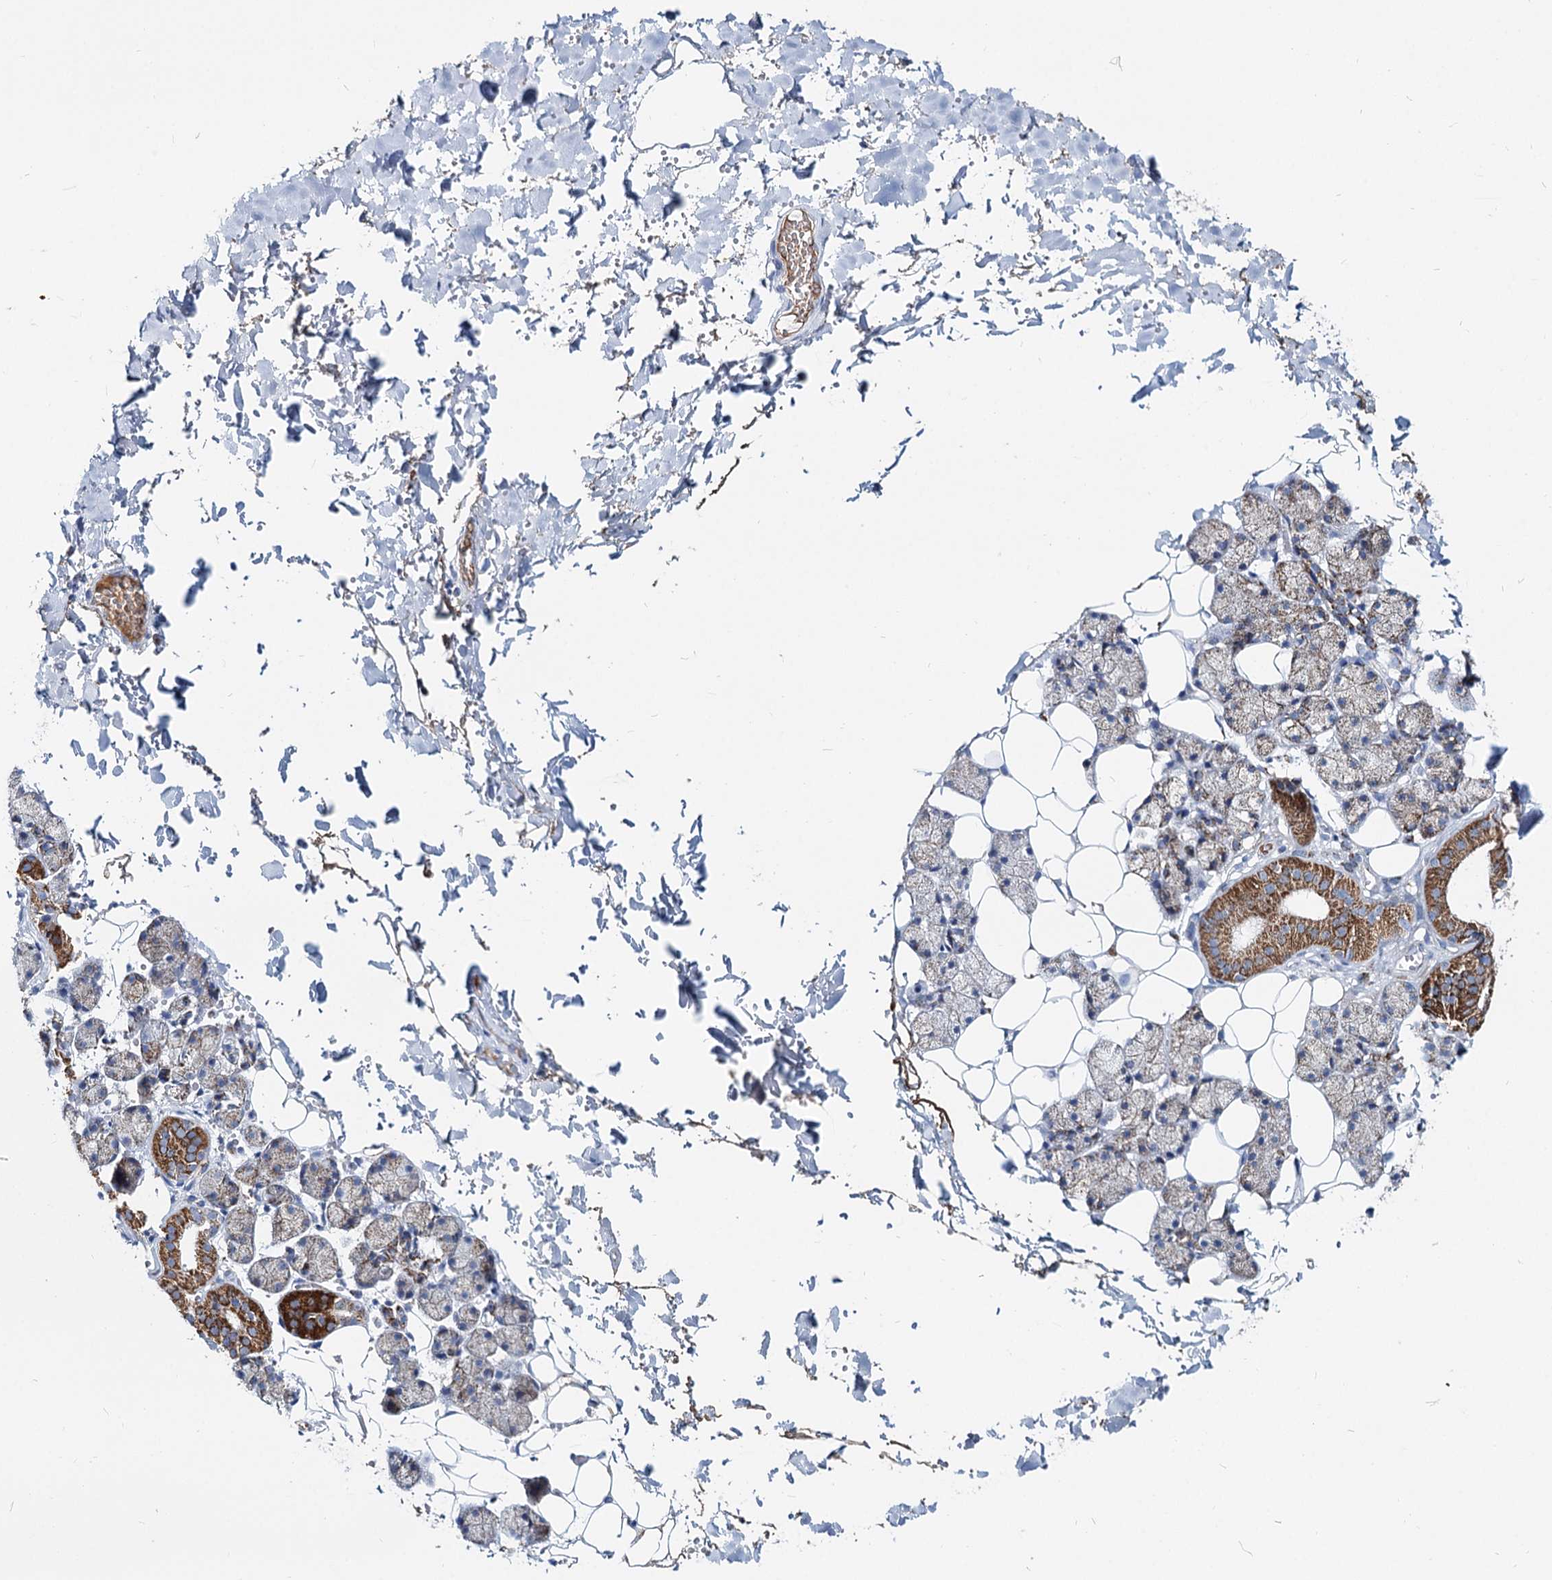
{"staining": {"intensity": "strong", "quantity": "<25%", "location": "cytoplasmic/membranous"}, "tissue": "salivary gland", "cell_type": "Glandular cells", "image_type": "normal", "snomed": [{"axis": "morphology", "description": "Normal tissue, NOS"}, {"axis": "topography", "description": "Salivary gland"}], "caption": "Protein expression analysis of benign salivary gland demonstrates strong cytoplasmic/membranous positivity in approximately <25% of glandular cells.", "gene": "MCCC2", "patient": {"sex": "female", "age": 33}}